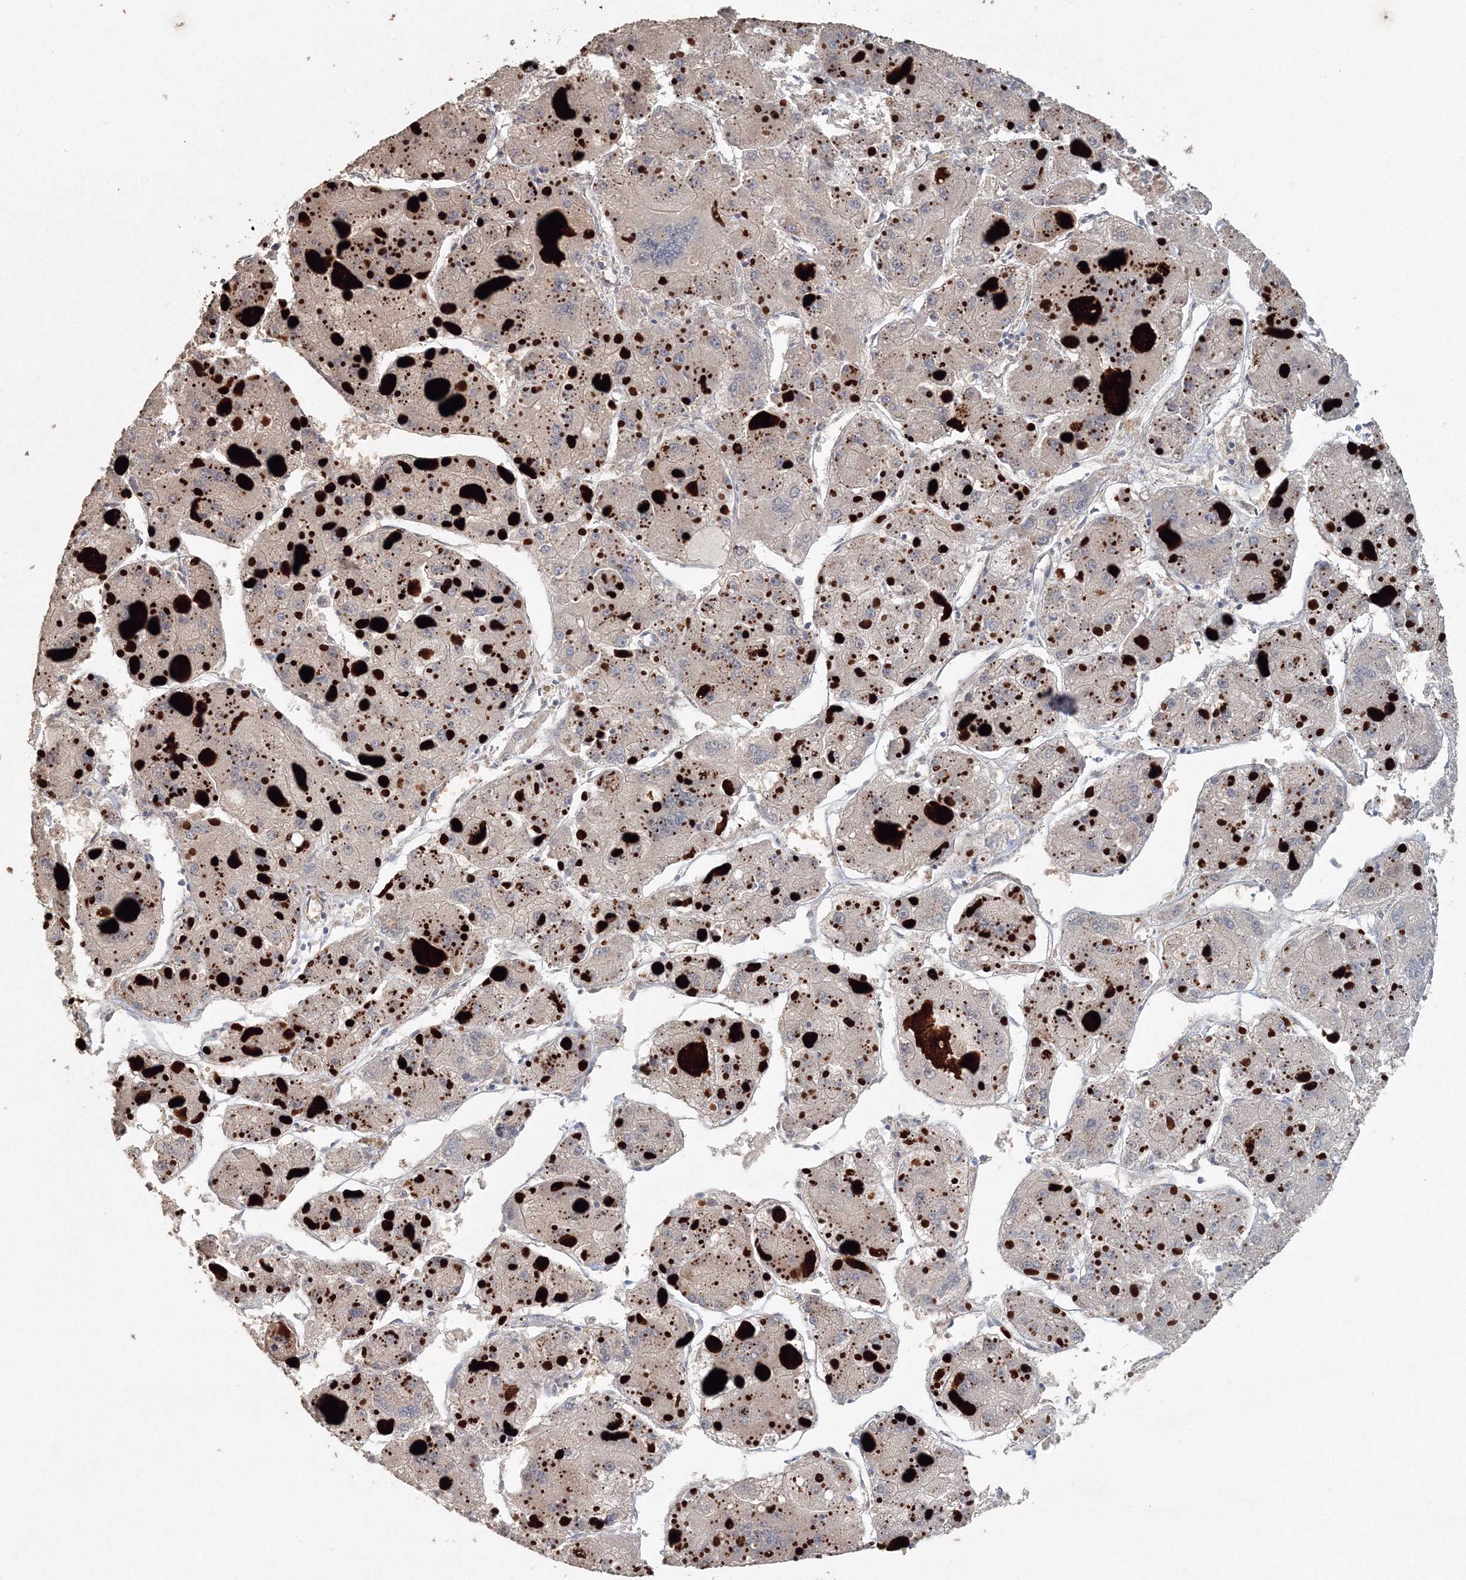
{"staining": {"intensity": "negative", "quantity": "none", "location": "none"}, "tissue": "liver cancer", "cell_type": "Tumor cells", "image_type": "cancer", "snomed": [{"axis": "morphology", "description": "Carcinoma, Hepatocellular, NOS"}, {"axis": "topography", "description": "Liver"}], "caption": "This is an immunohistochemistry (IHC) histopathology image of liver hepatocellular carcinoma. There is no expression in tumor cells.", "gene": "NALF2", "patient": {"sex": "female", "age": 73}}